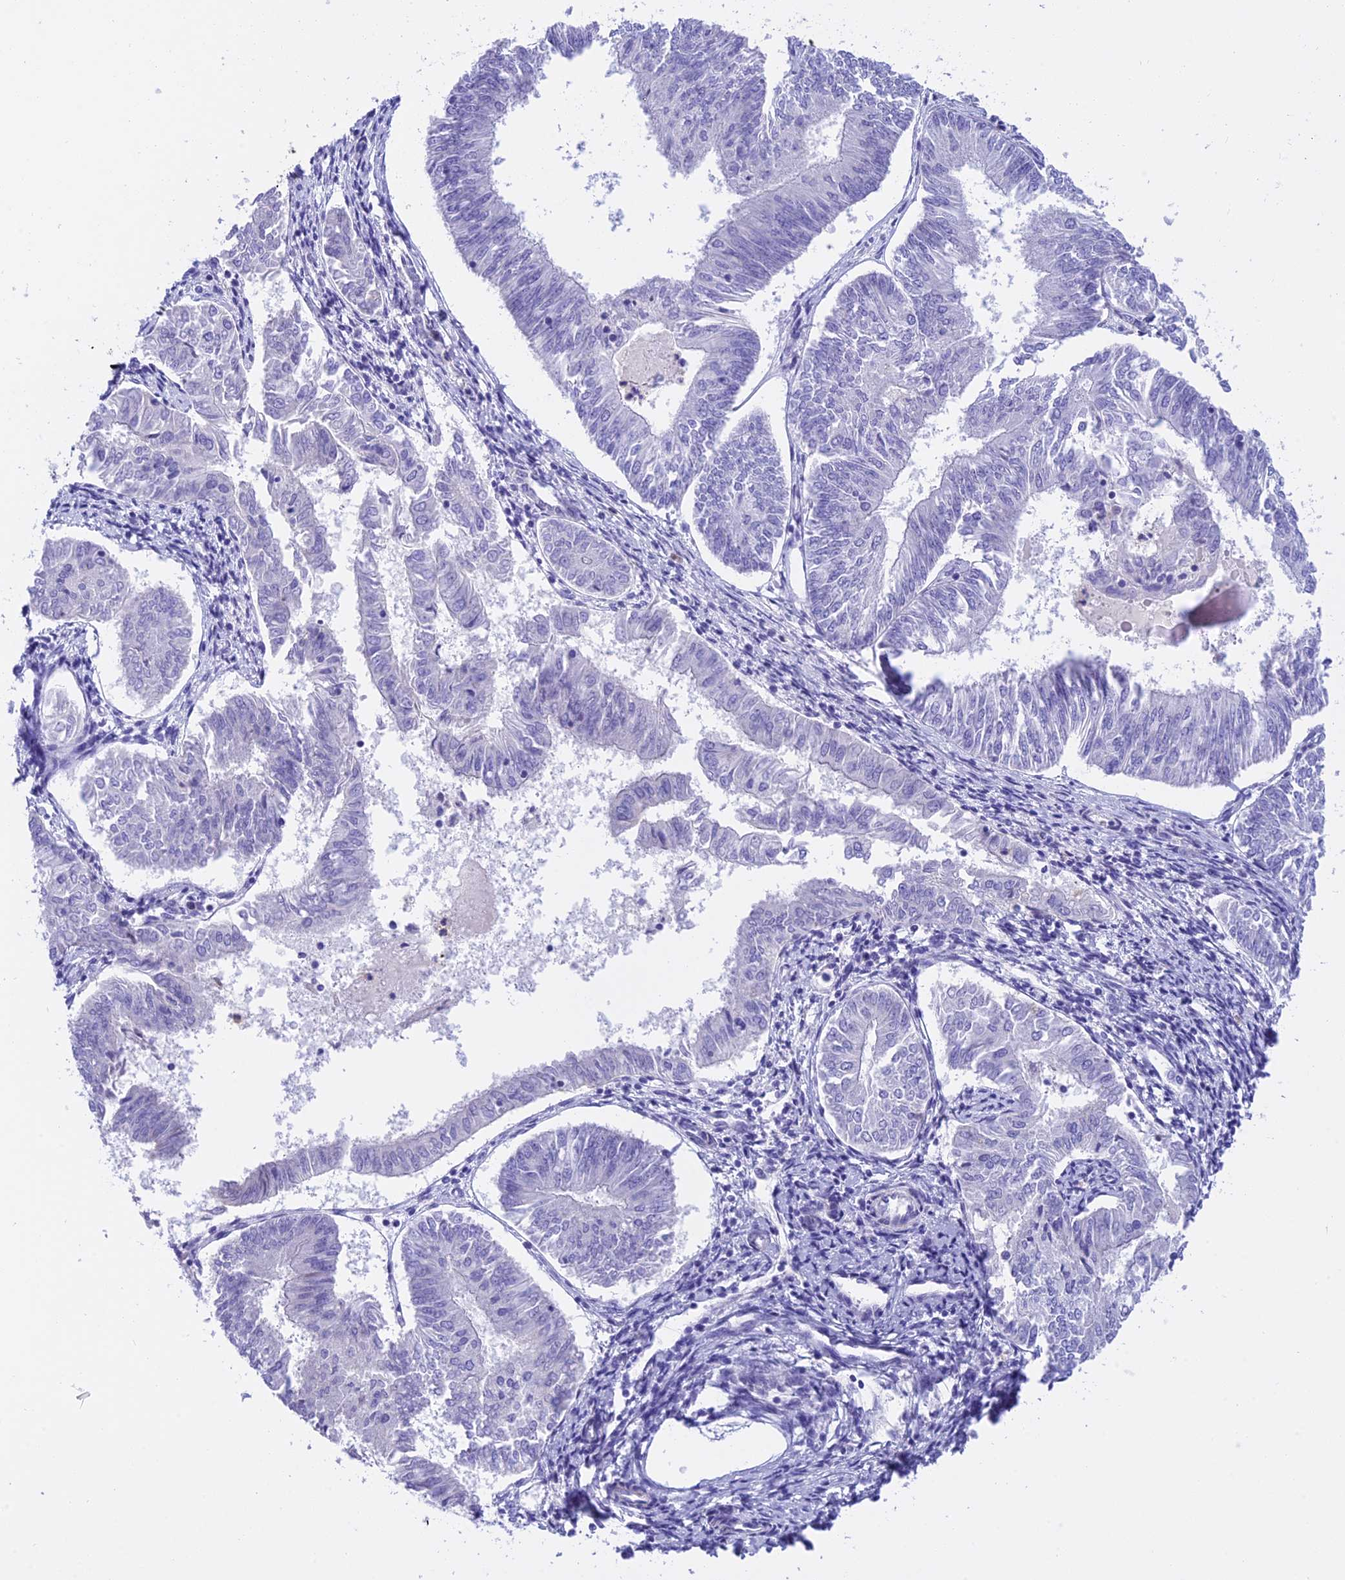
{"staining": {"intensity": "negative", "quantity": "none", "location": "none"}, "tissue": "endometrial cancer", "cell_type": "Tumor cells", "image_type": "cancer", "snomed": [{"axis": "morphology", "description": "Adenocarcinoma, NOS"}, {"axis": "topography", "description": "Endometrium"}], "caption": "Micrograph shows no significant protein staining in tumor cells of endometrial cancer.", "gene": "C17orf67", "patient": {"sex": "female", "age": 58}}